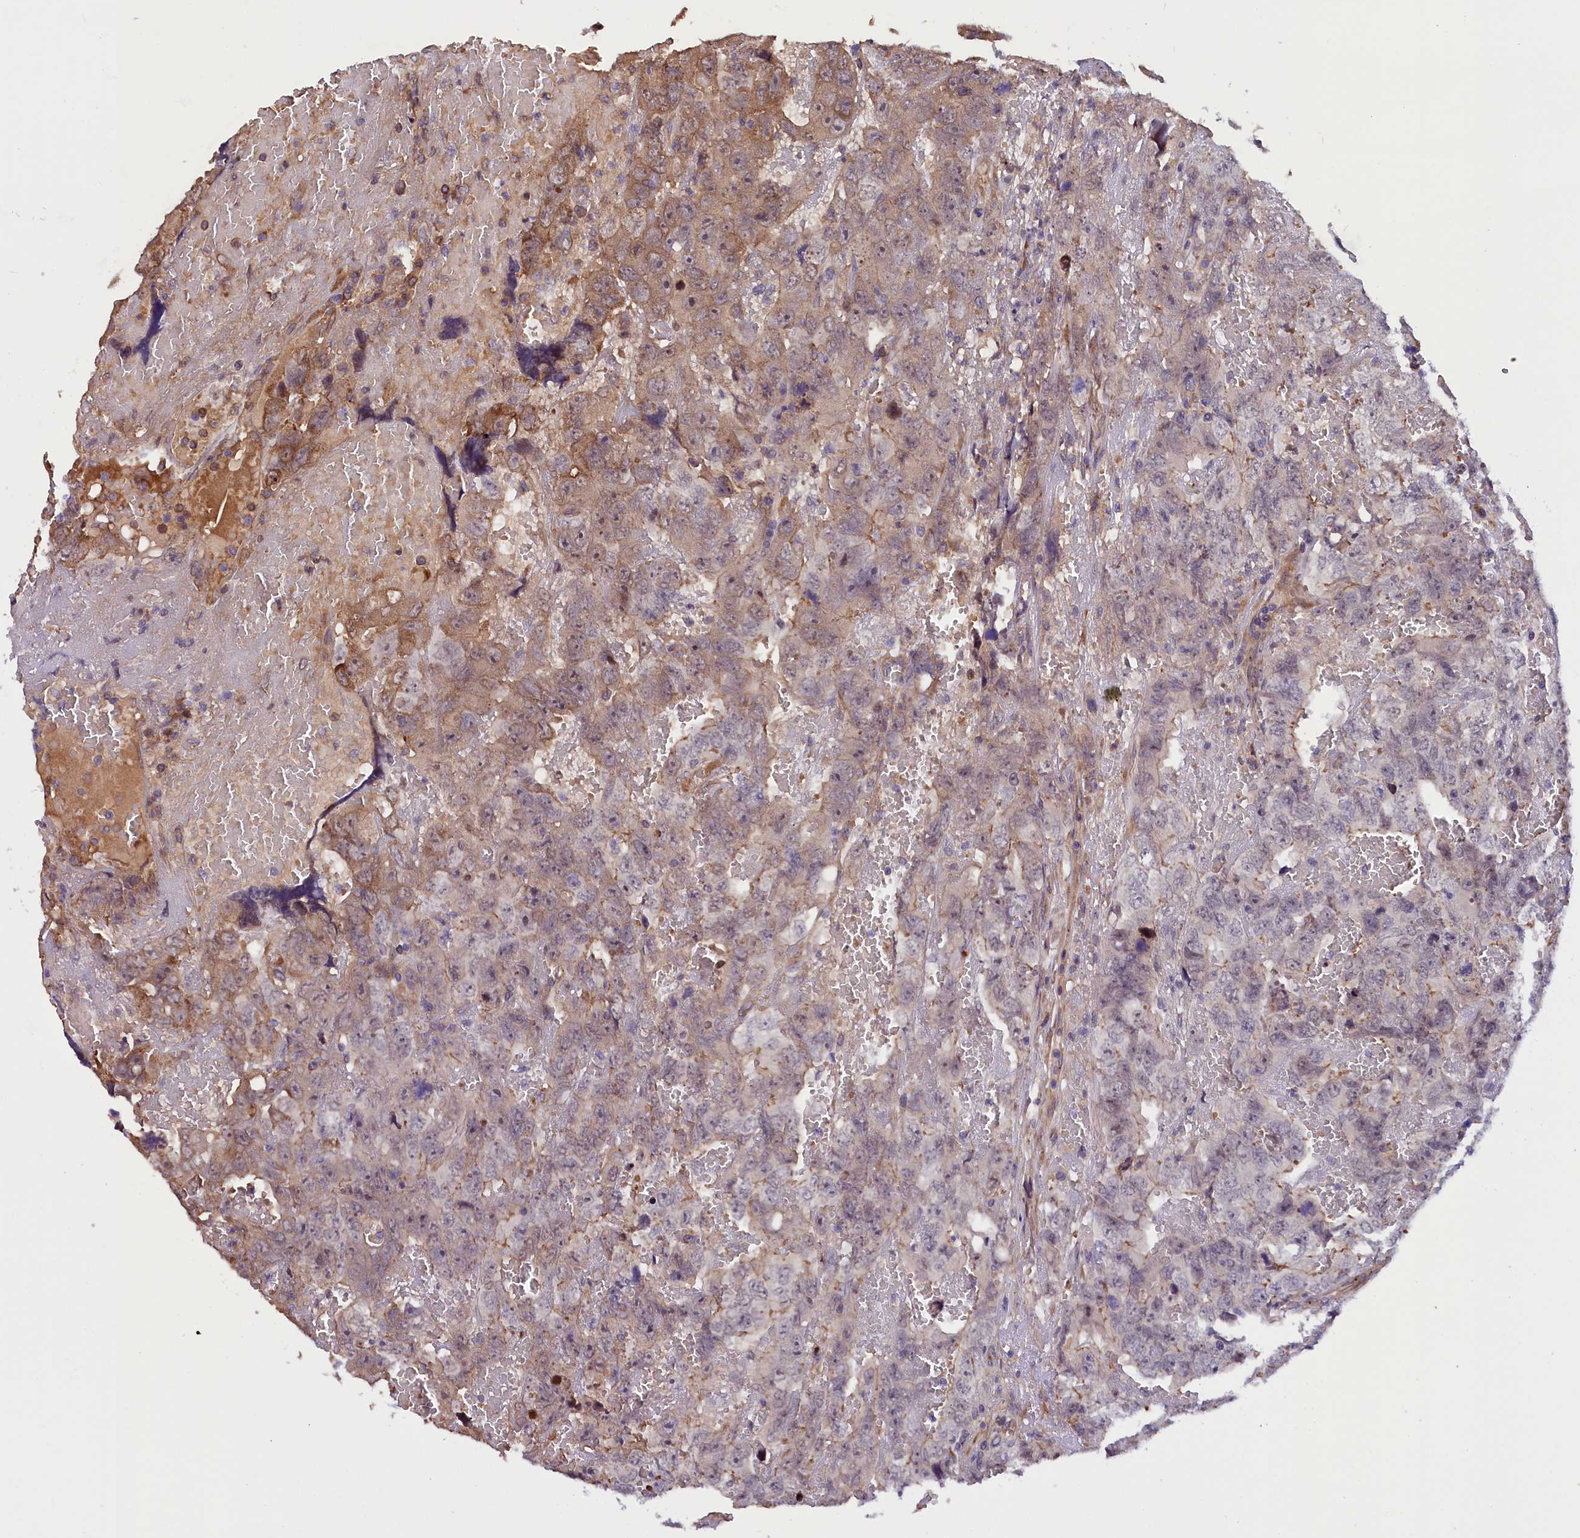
{"staining": {"intensity": "moderate", "quantity": "<25%", "location": "cytoplasmic/membranous"}, "tissue": "testis cancer", "cell_type": "Tumor cells", "image_type": "cancer", "snomed": [{"axis": "morphology", "description": "Carcinoma, Embryonal, NOS"}, {"axis": "topography", "description": "Testis"}], "caption": "Human testis cancer (embryonal carcinoma) stained with a brown dye shows moderate cytoplasmic/membranous positive staining in about <25% of tumor cells.", "gene": "CCDC9B", "patient": {"sex": "male", "age": 45}}